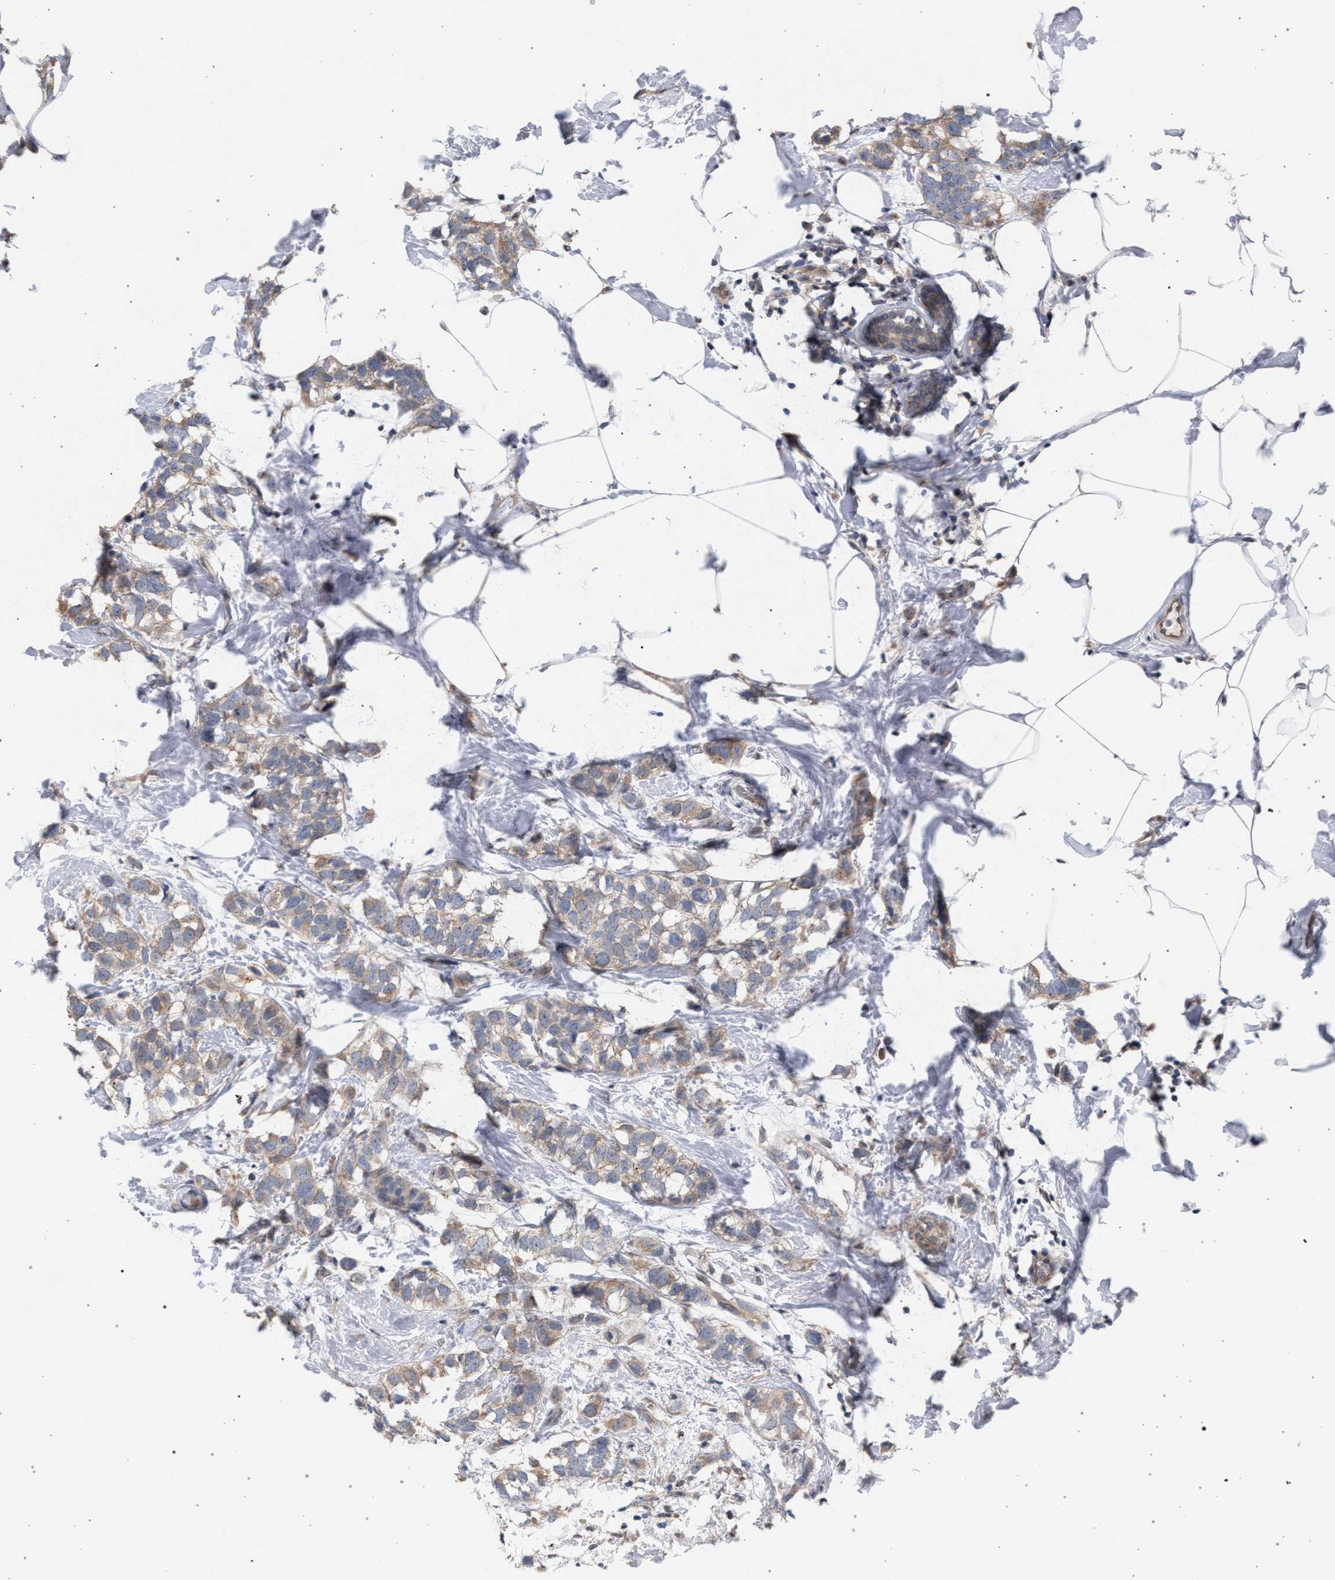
{"staining": {"intensity": "weak", "quantity": ">75%", "location": "cytoplasmic/membranous"}, "tissue": "breast cancer", "cell_type": "Tumor cells", "image_type": "cancer", "snomed": [{"axis": "morphology", "description": "Normal tissue, NOS"}, {"axis": "morphology", "description": "Duct carcinoma"}, {"axis": "topography", "description": "Breast"}], "caption": "Protein expression analysis of human breast cancer reveals weak cytoplasmic/membranous expression in approximately >75% of tumor cells.", "gene": "ARPC5L", "patient": {"sex": "female", "age": 50}}